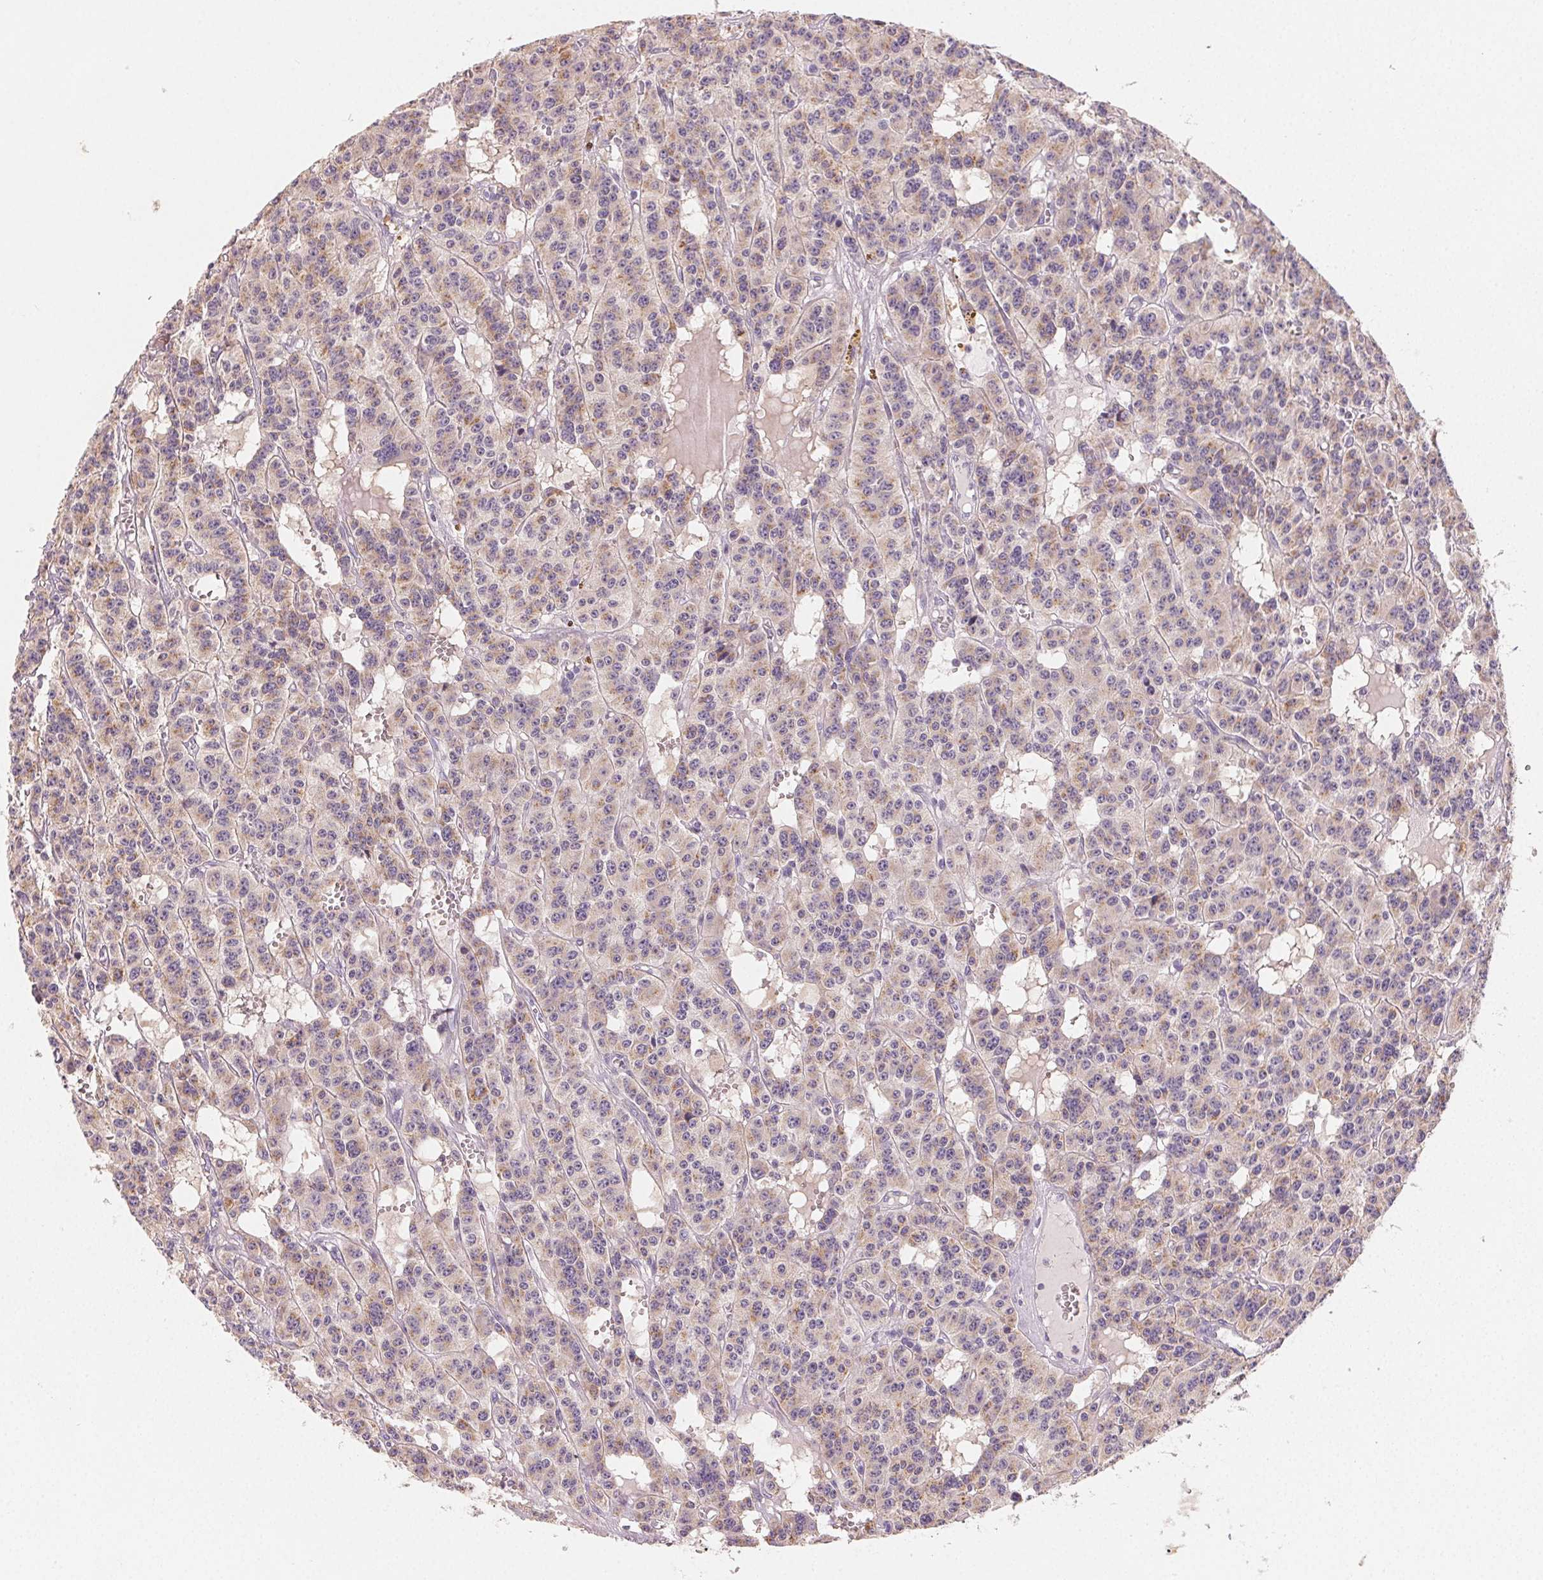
{"staining": {"intensity": "weak", "quantity": "25%-75%", "location": "cytoplasmic/membranous"}, "tissue": "carcinoid", "cell_type": "Tumor cells", "image_type": "cancer", "snomed": [{"axis": "morphology", "description": "Carcinoid, malignant, NOS"}, {"axis": "topography", "description": "Lung"}], "caption": "Tumor cells demonstrate low levels of weak cytoplasmic/membranous staining in approximately 25%-75% of cells in human carcinoid. (DAB (3,3'-diaminobenzidine) = brown stain, brightfield microscopy at high magnification).", "gene": "MYBL1", "patient": {"sex": "female", "age": 71}}